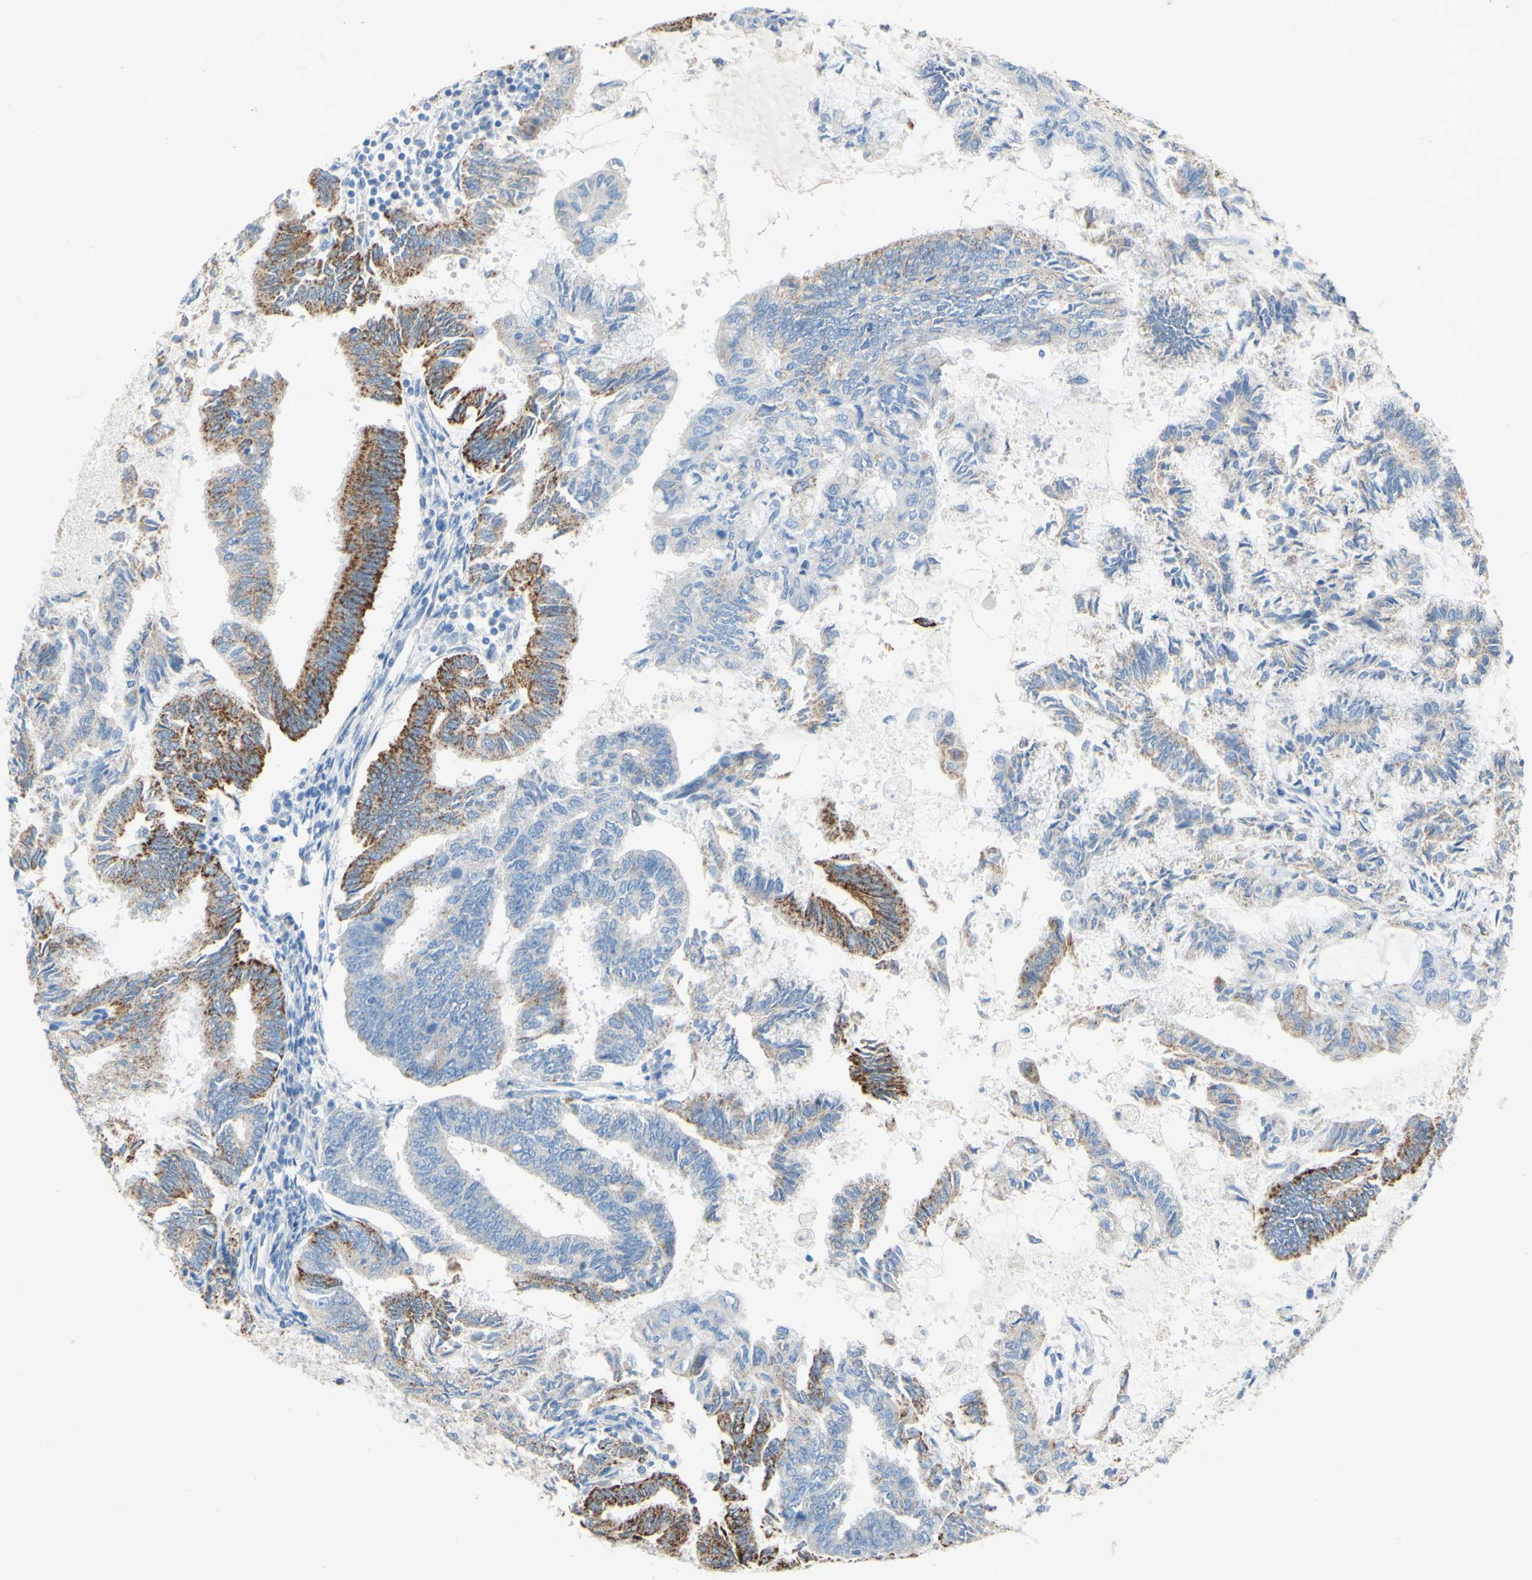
{"staining": {"intensity": "moderate", "quantity": "25%-75%", "location": "cytoplasmic/membranous"}, "tissue": "endometrial cancer", "cell_type": "Tumor cells", "image_type": "cancer", "snomed": [{"axis": "morphology", "description": "Adenocarcinoma, NOS"}, {"axis": "topography", "description": "Endometrium"}], "caption": "IHC (DAB) staining of human adenocarcinoma (endometrial) demonstrates moderate cytoplasmic/membranous protein expression in about 25%-75% of tumor cells. The staining was performed using DAB, with brown indicating positive protein expression. Nuclei are stained blue with hematoxylin.", "gene": "ACADL", "patient": {"sex": "female", "age": 86}}